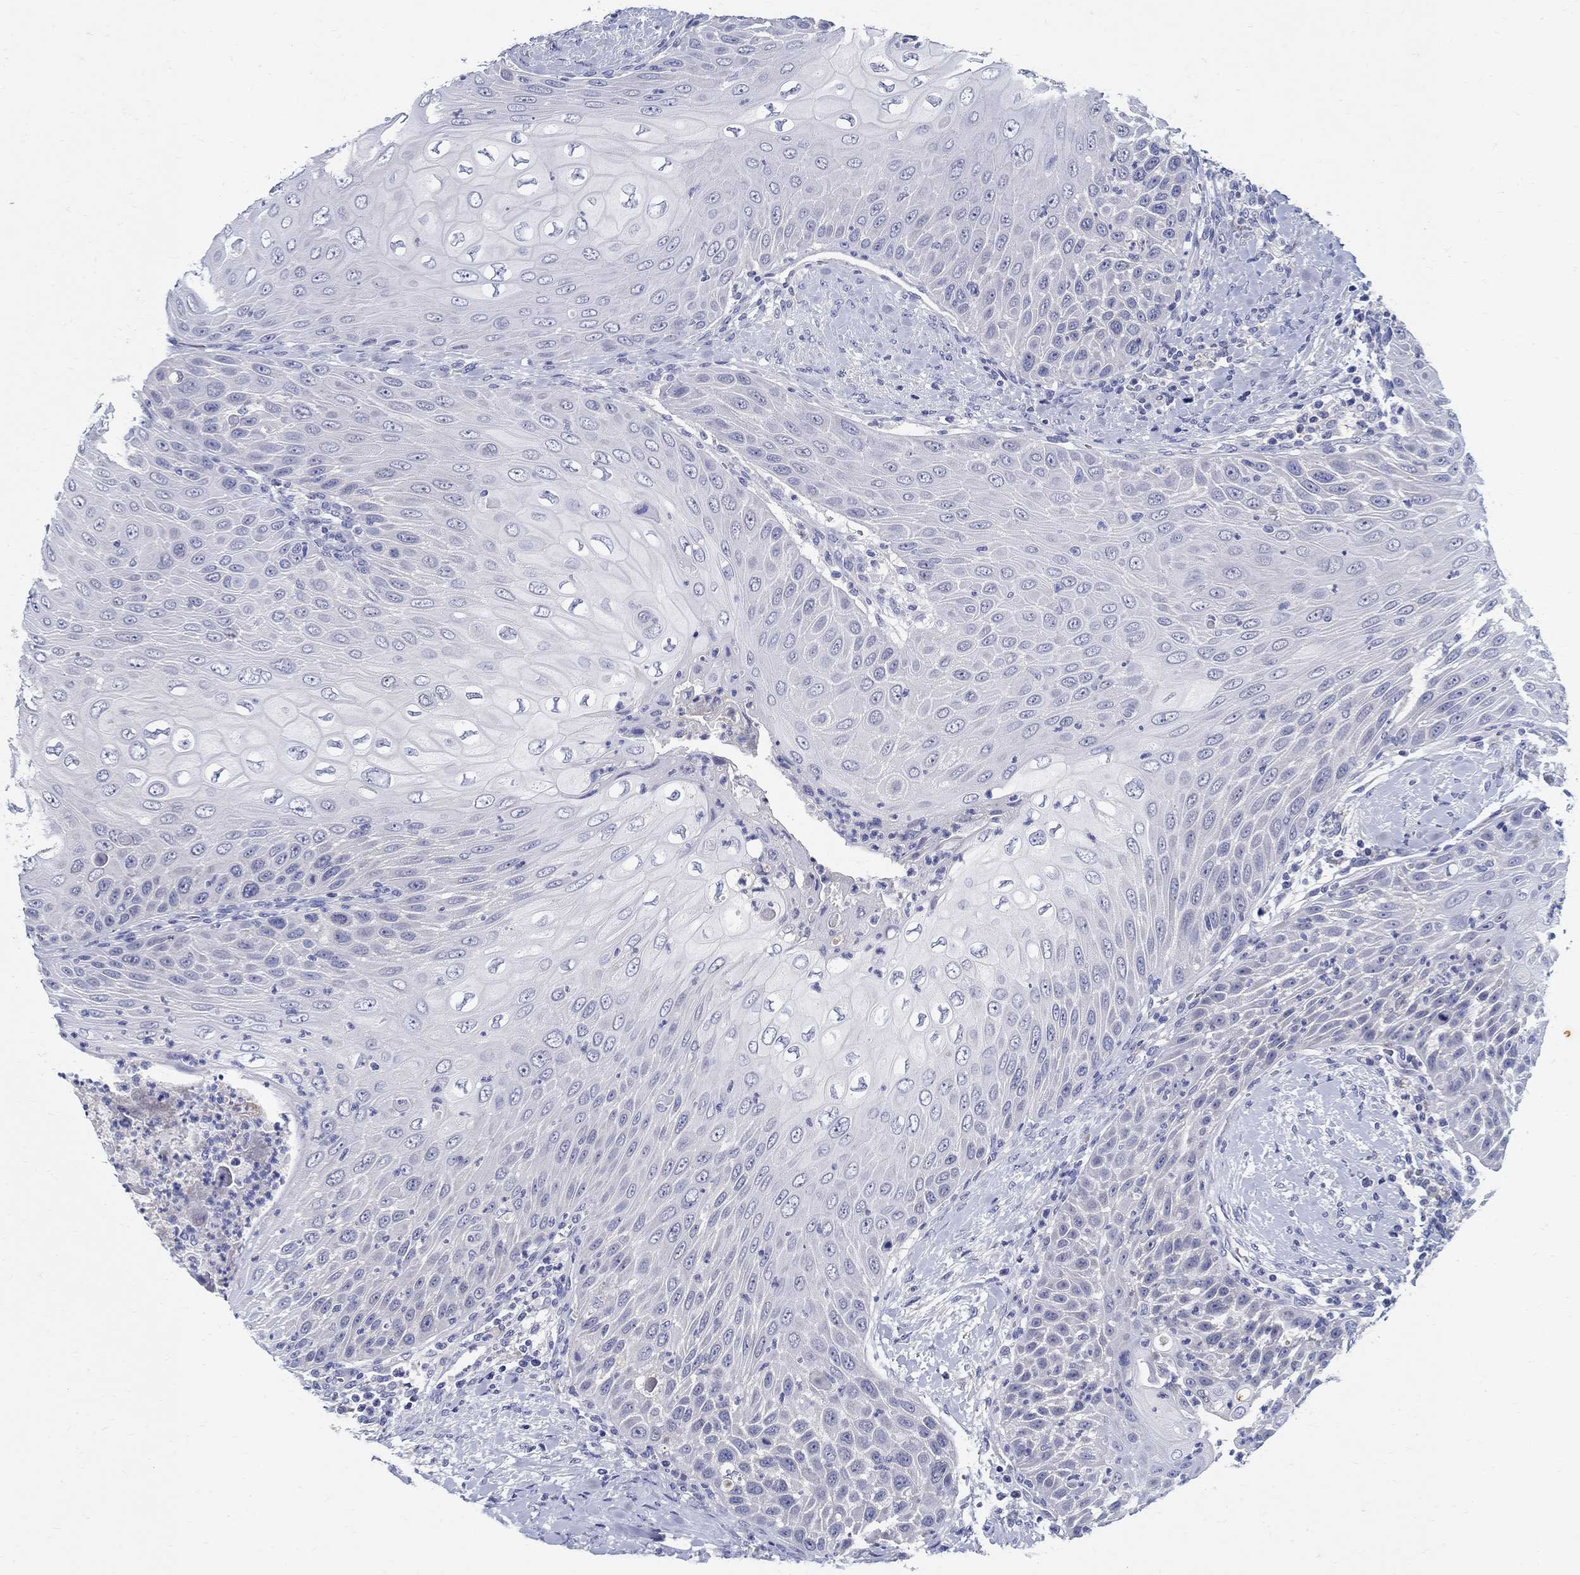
{"staining": {"intensity": "negative", "quantity": "none", "location": "none"}, "tissue": "head and neck cancer", "cell_type": "Tumor cells", "image_type": "cancer", "snomed": [{"axis": "morphology", "description": "Squamous cell carcinoma, NOS"}, {"axis": "topography", "description": "Head-Neck"}], "caption": "Head and neck squamous cell carcinoma was stained to show a protein in brown. There is no significant expression in tumor cells.", "gene": "CRYGD", "patient": {"sex": "male", "age": 69}}